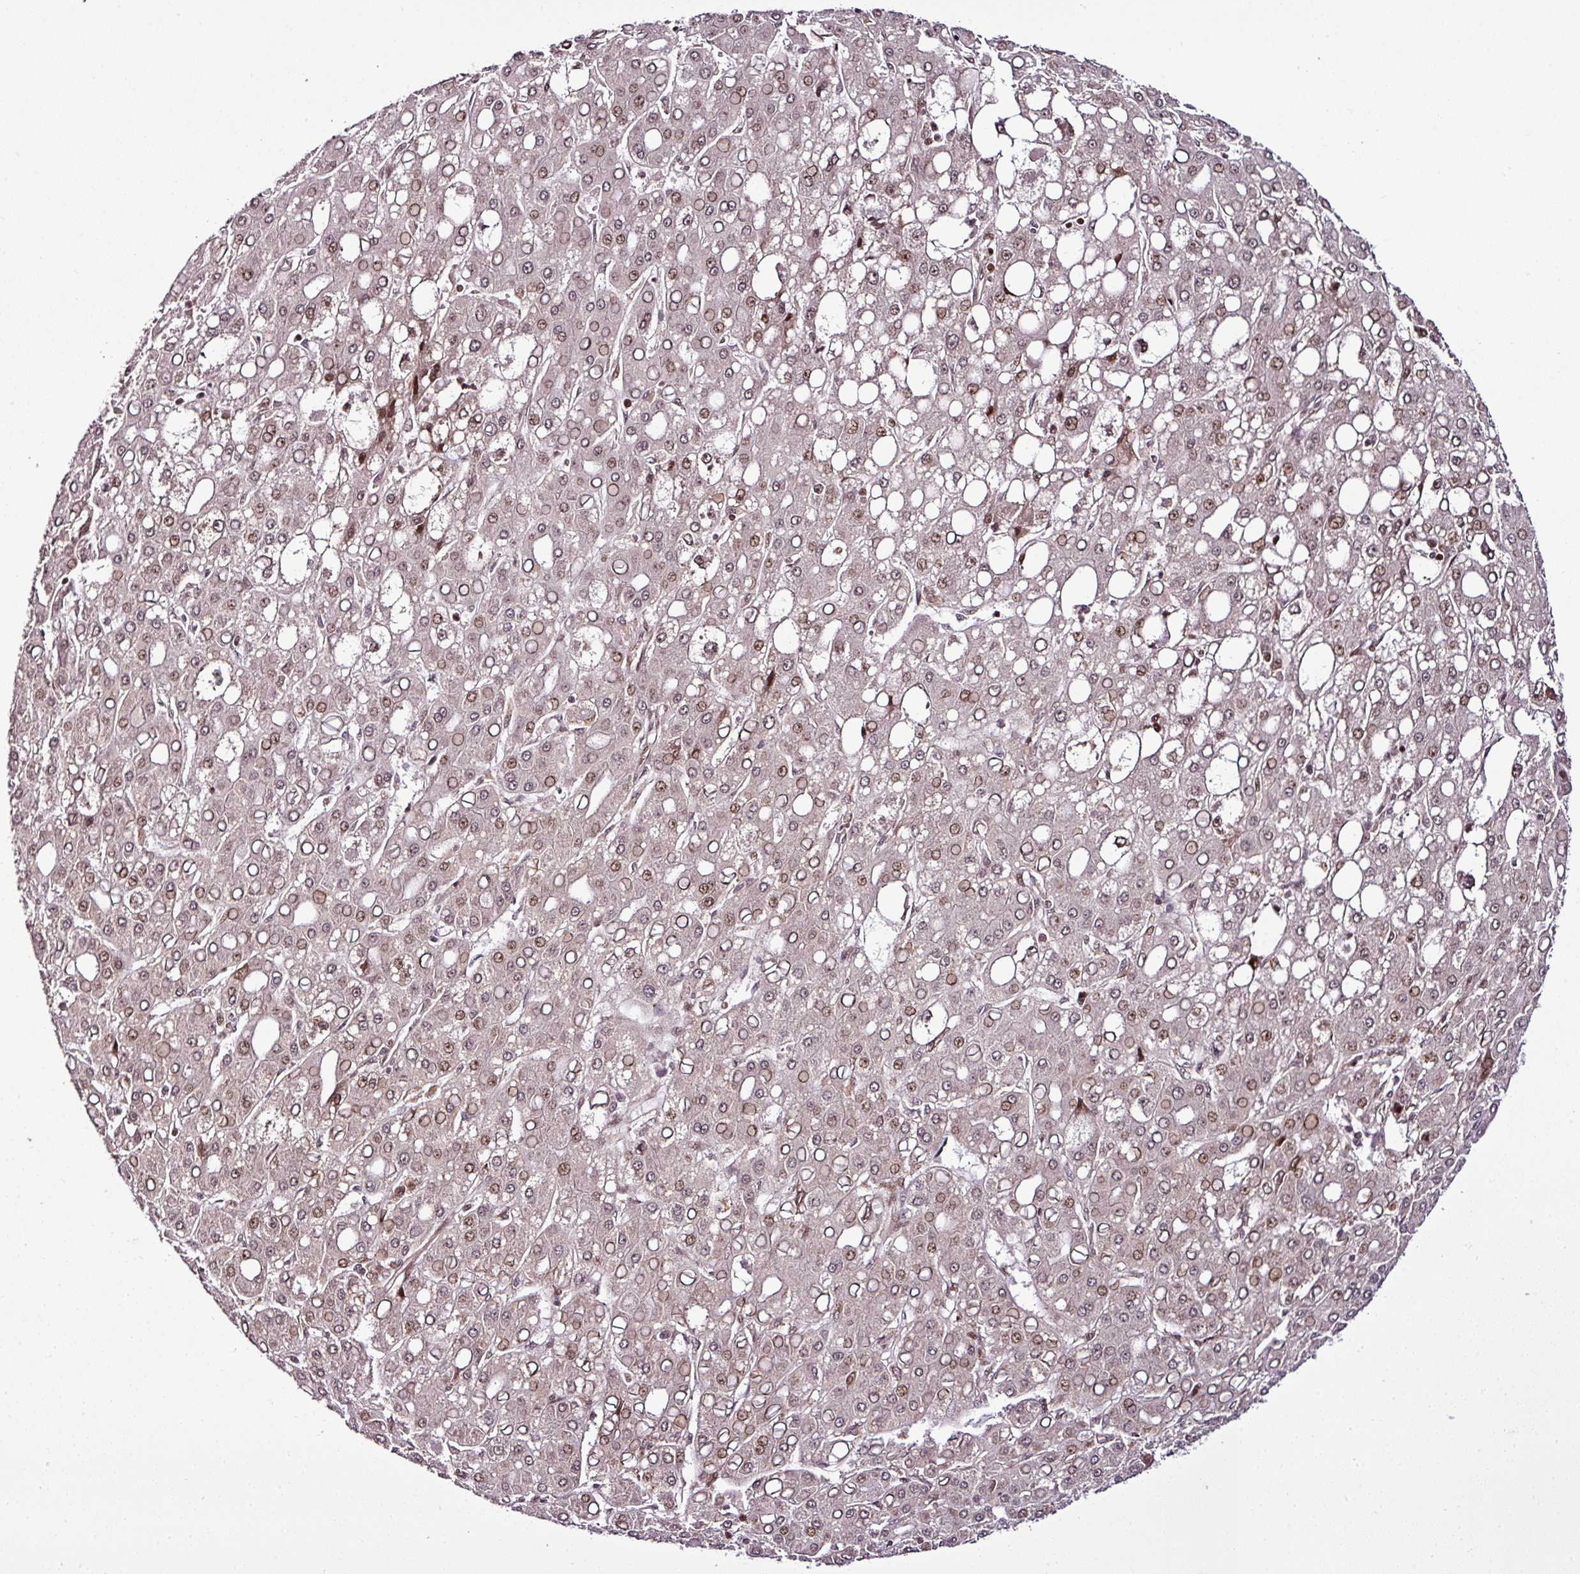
{"staining": {"intensity": "weak", "quantity": ">75%", "location": "nuclear"}, "tissue": "liver cancer", "cell_type": "Tumor cells", "image_type": "cancer", "snomed": [{"axis": "morphology", "description": "Carcinoma, Hepatocellular, NOS"}, {"axis": "topography", "description": "Liver"}], "caption": "The micrograph displays staining of liver cancer, revealing weak nuclear protein expression (brown color) within tumor cells.", "gene": "COPRS", "patient": {"sex": "male", "age": 65}}